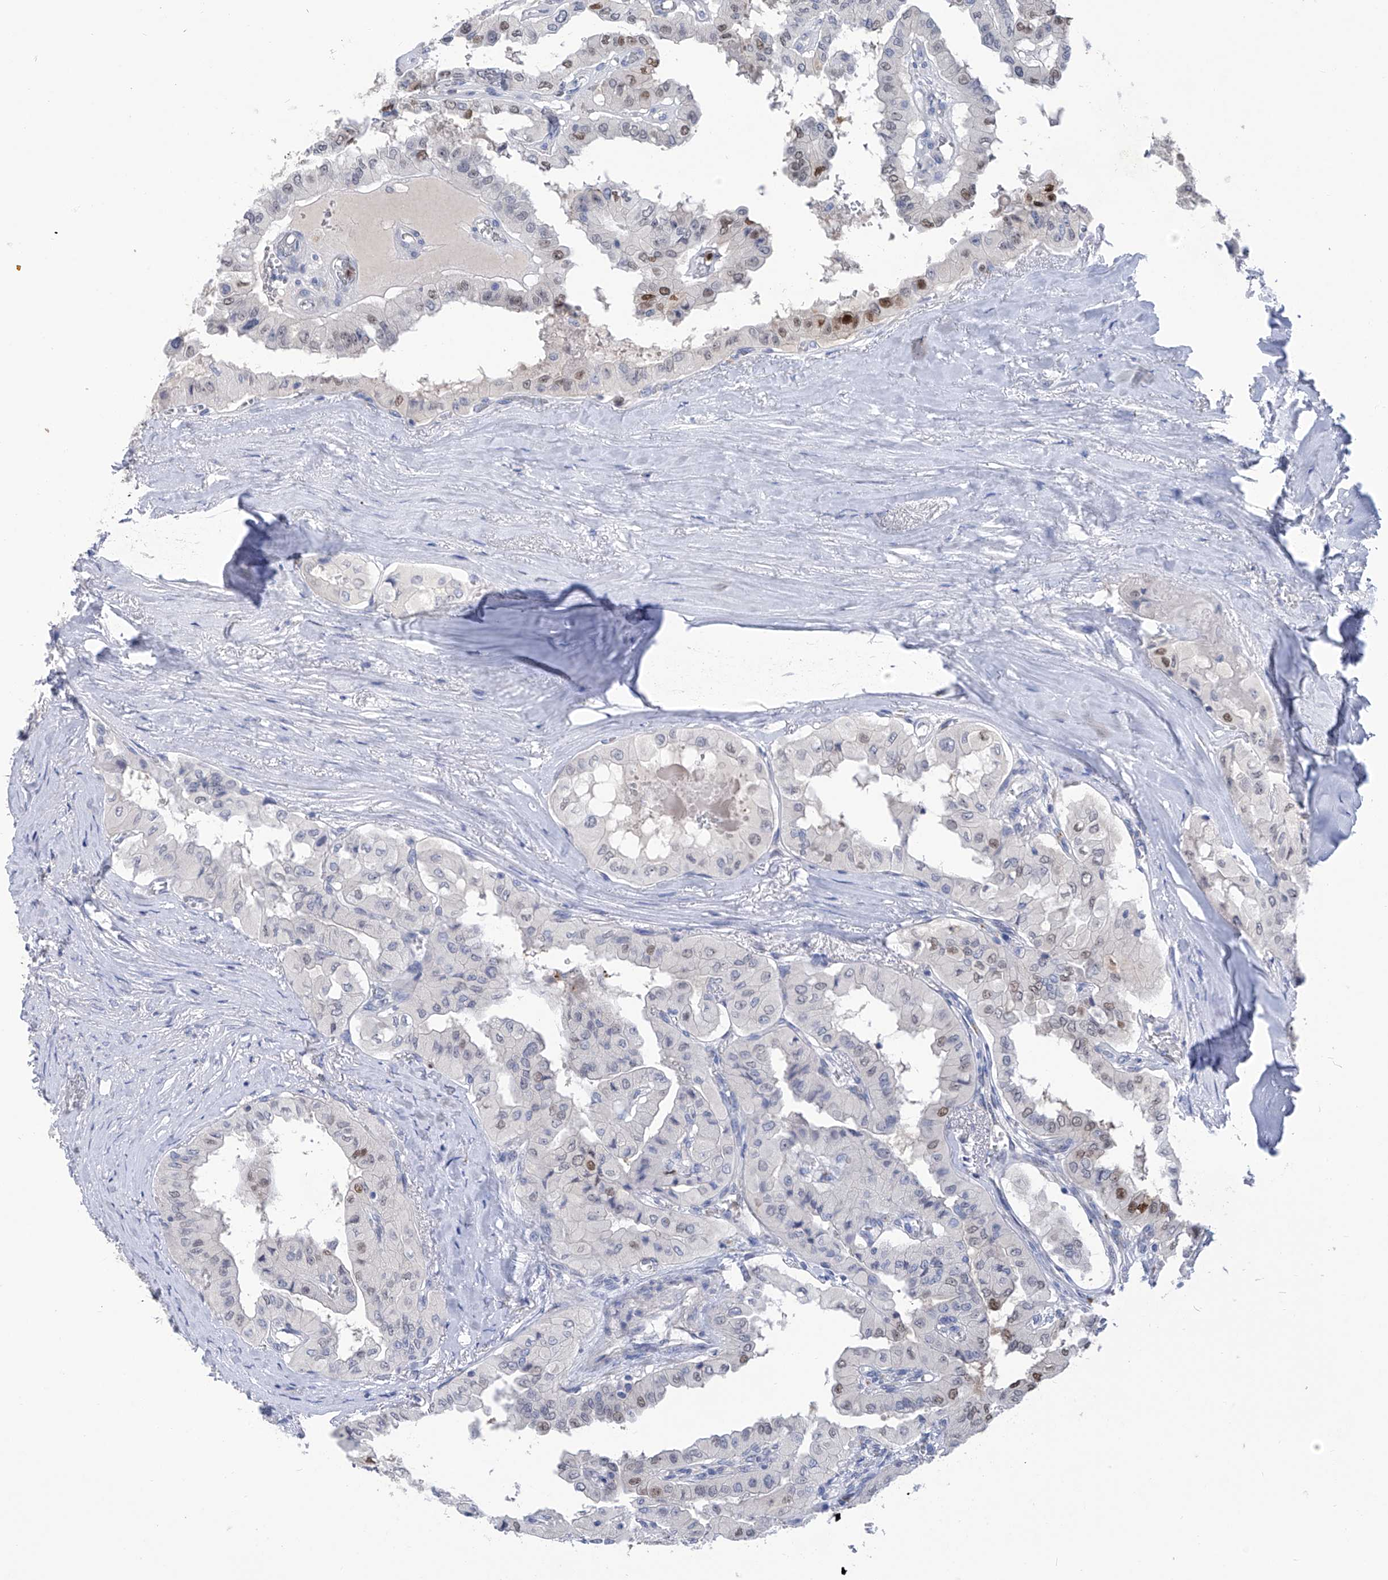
{"staining": {"intensity": "strong", "quantity": "<25%", "location": "nuclear"}, "tissue": "thyroid cancer", "cell_type": "Tumor cells", "image_type": "cancer", "snomed": [{"axis": "morphology", "description": "Papillary adenocarcinoma, NOS"}, {"axis": "topography", "description": "Thyroid gland"}], "caption": "Tumor cells demonstrate medium levels of strong nuclear staining in approximately <25% of cells in thyroid cancer. The protein of interest is stained brown, and the nuclei are stained in blue (DAB IHC with brightfield microscopy, high magnification).", "gene": "PHF20", "patient": {"sex": "female", "age": 59}}